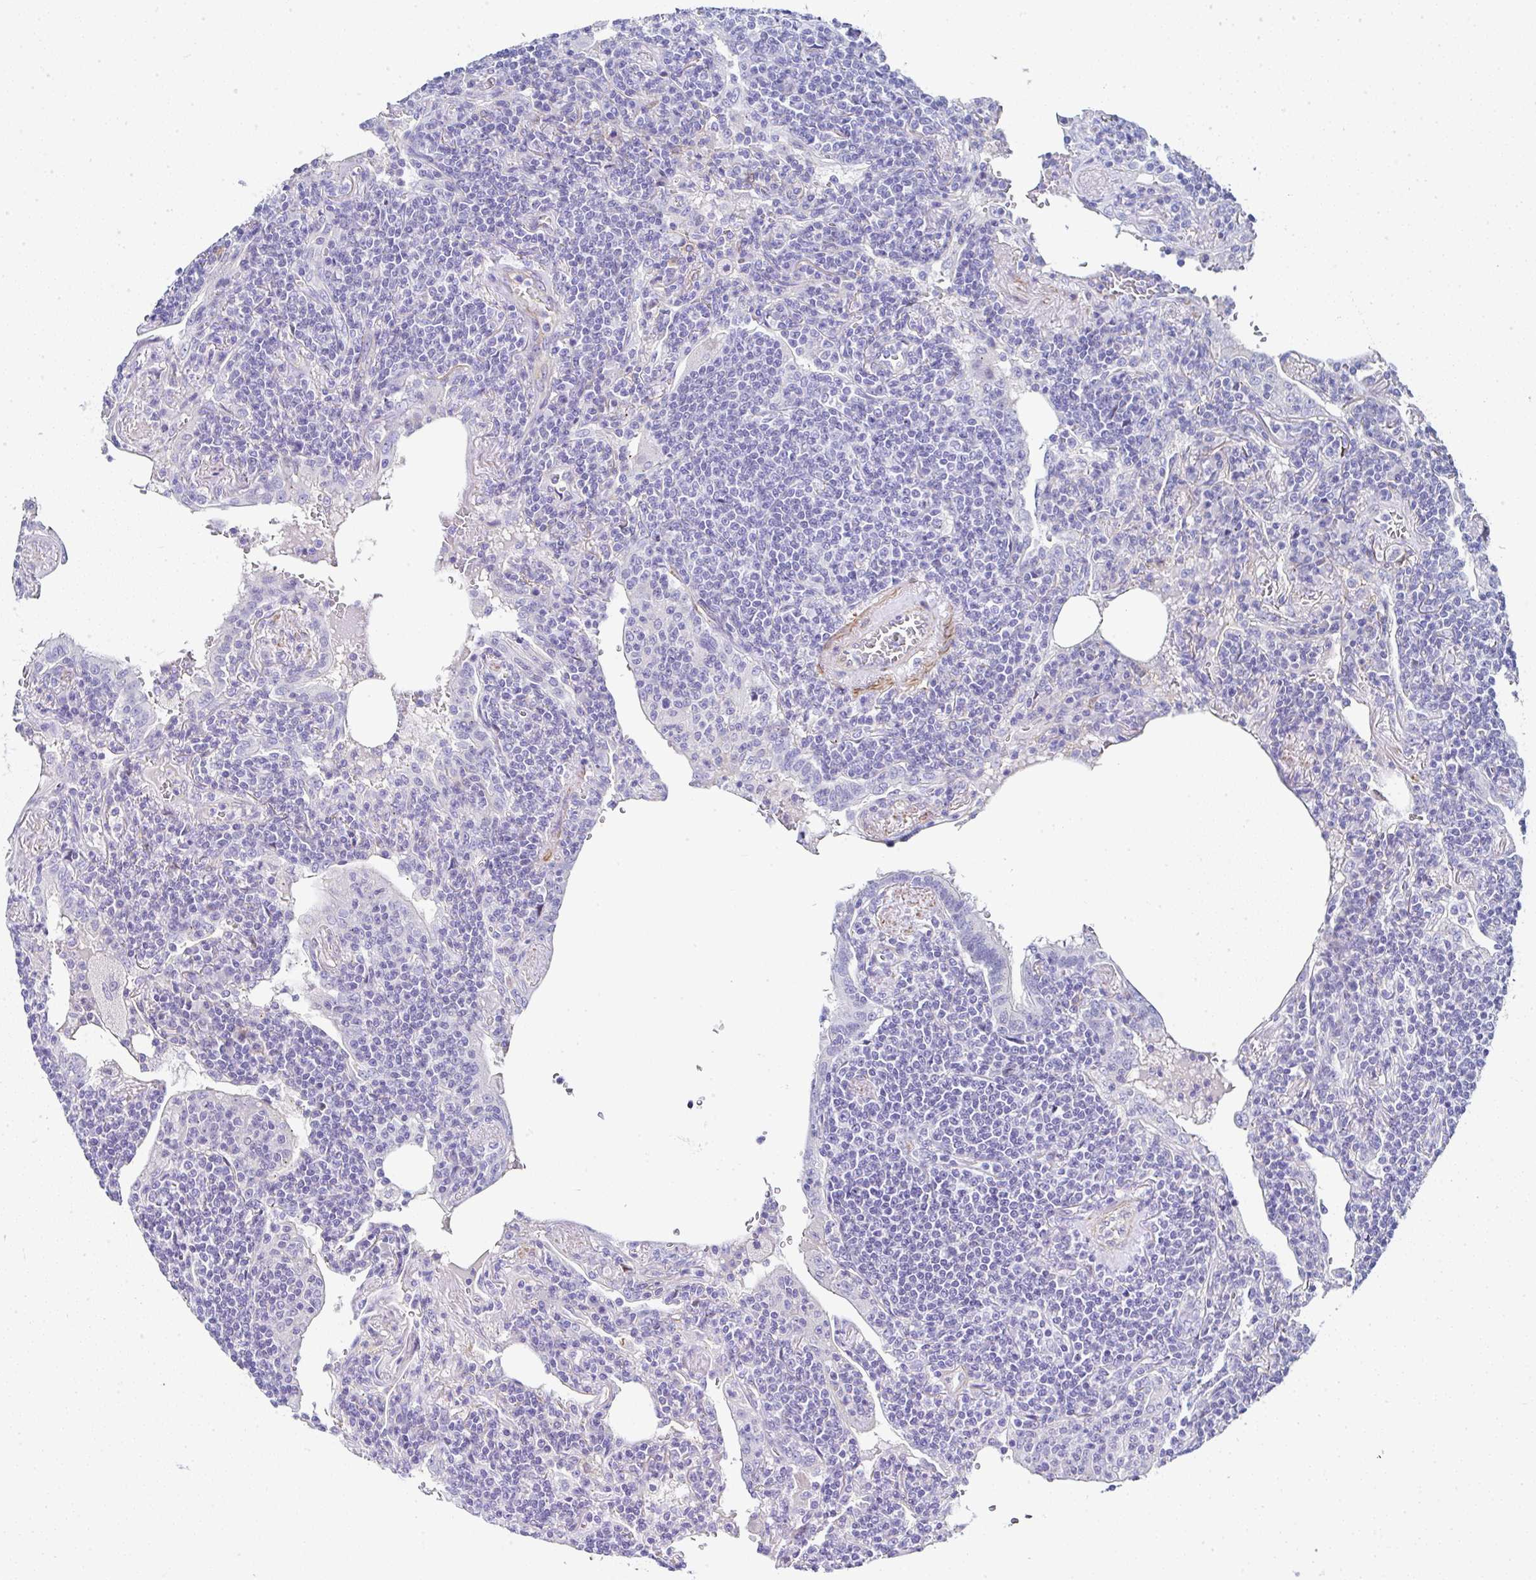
{"staining": {"intensity": "negative", "quantity": "none", "location": "none"}, "tissue": "lymphoma", "cell_type": "Tumor cells", "image_type": "cancer", "snomed": [{"axis": "morphology", "description": "Malignant lymphoma, non-Hodgkin's type, Low grade"}, {"axis": "topography", "description": "Lung"}], "caption": "Immunohistochemistry (IHC) of malignant lymphoma, non-Hodgkin's type (low-grade) demonstrates no positivity in tumor cells.", "gene": "PPFIA4", "patient": {"sex": "female", "age": 71}}